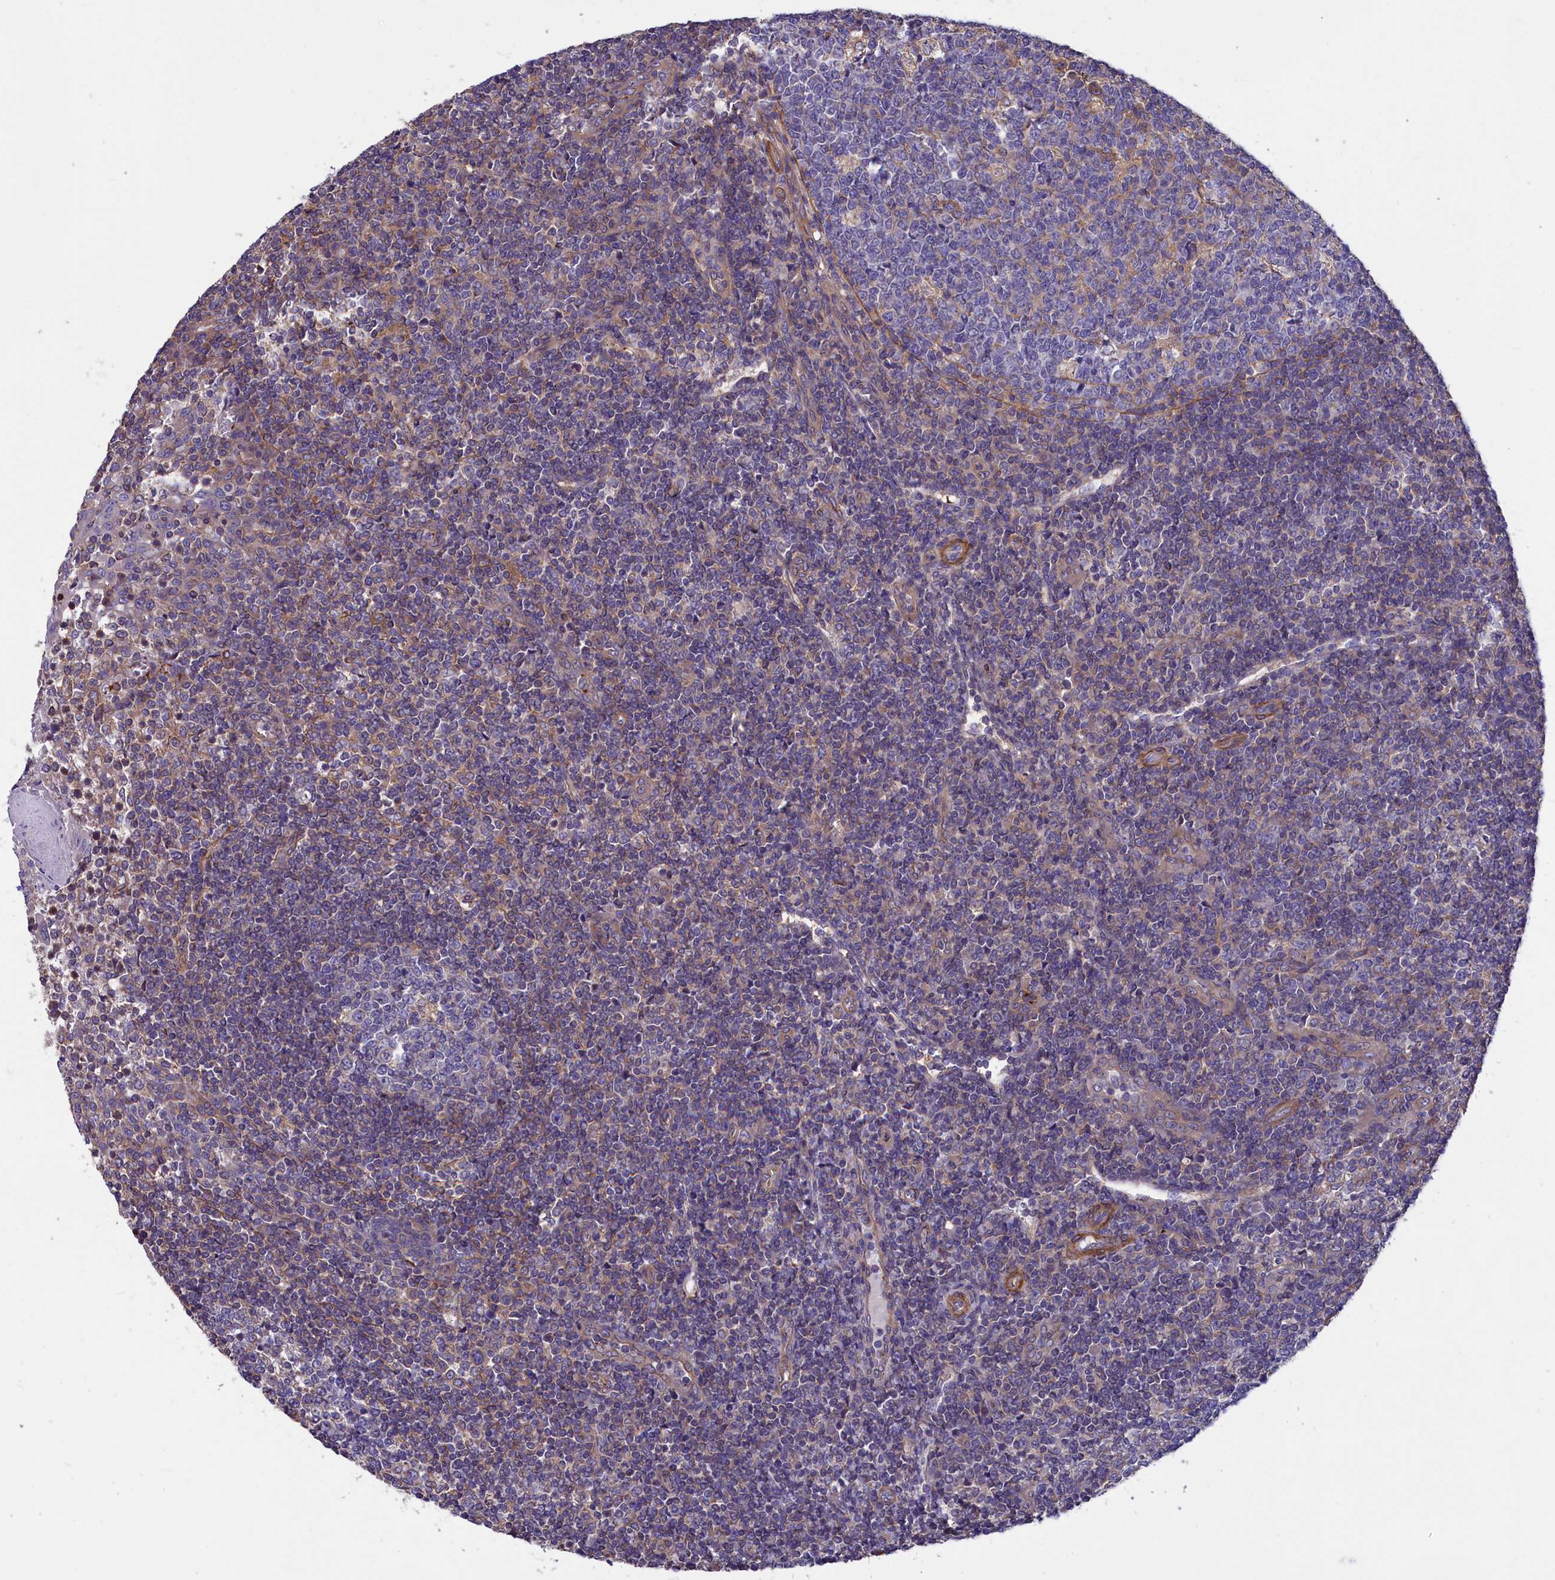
{"staining": {"intensity": "negative", "quantity": "none", "location": "none"}, "tissue": "tonsil", "cell_type": "Germinal center cells", "image_type": "normal", "snomed": [{"axis": "morphology", "description": "Normal tissue, NOS"}, {"axis": "topography", "description": "Tonsil"}], "caption": "High power microscopy image of an immunohistochemistry histopathology image of normal tonsil, revealing no significant positivity in germinal center cells.", "gene": "AMDHD2", "patient": {"sex": "female", "age": 19}}